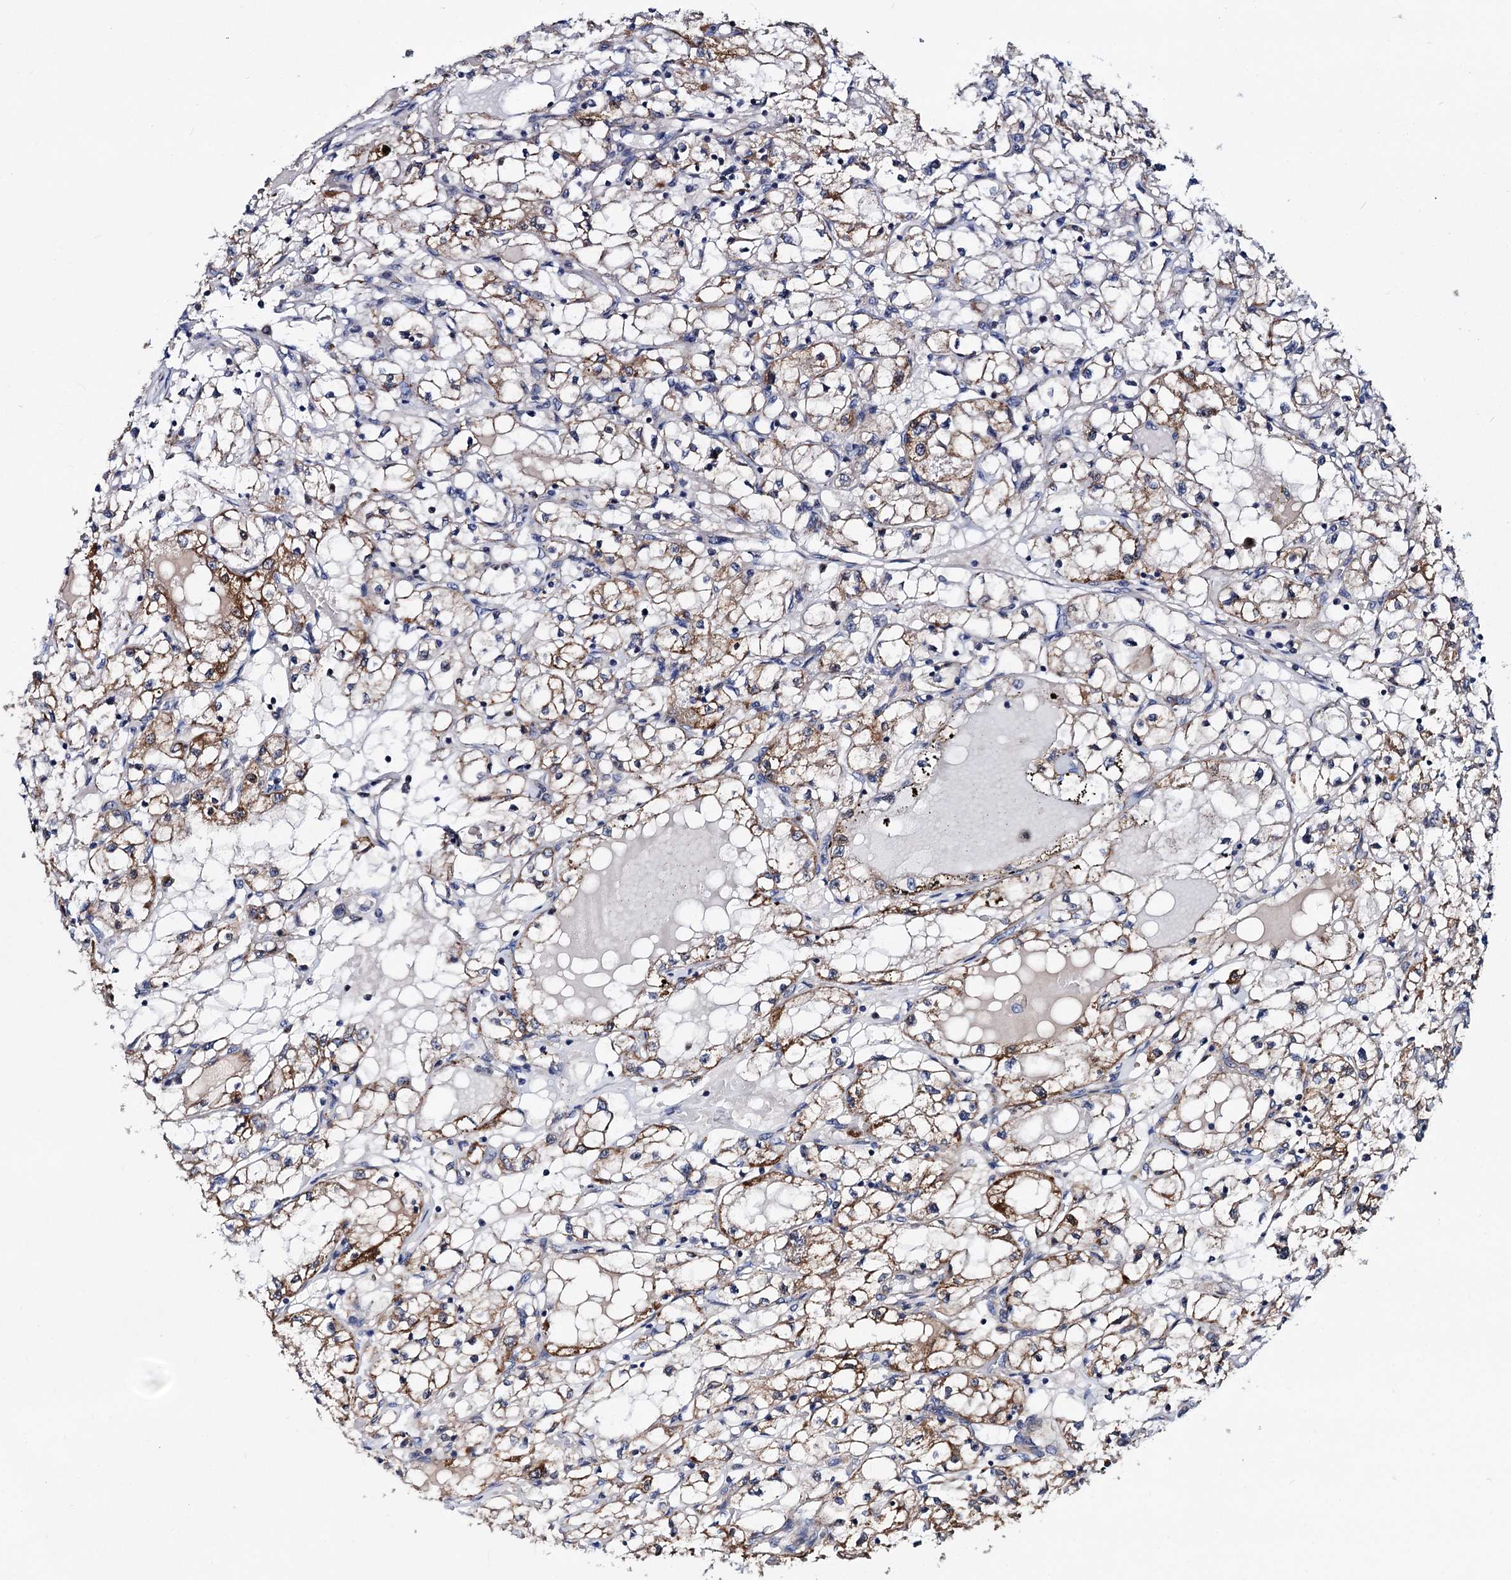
{"staining": {"intensity": "moderate", "quantity": "25%-75%", "location": "cytoplasmic/membranous"}, "tissue": "renal cancer", "cell_type": "Tumor cells", "image_type": "cancer", "snomed": [{"axis": "morphology", "description": "Adenocarcinoma, NOS"}, {"axis": "topography", "description": "Kidney"}], "caption": "Renal adenocarcinoma tissue exhibits moderate cytoplasmic/membranous expression in approximately 25%-75% of tumor cells", "gene": "COA4", "patient": {"sex": "male", "age": 56}}